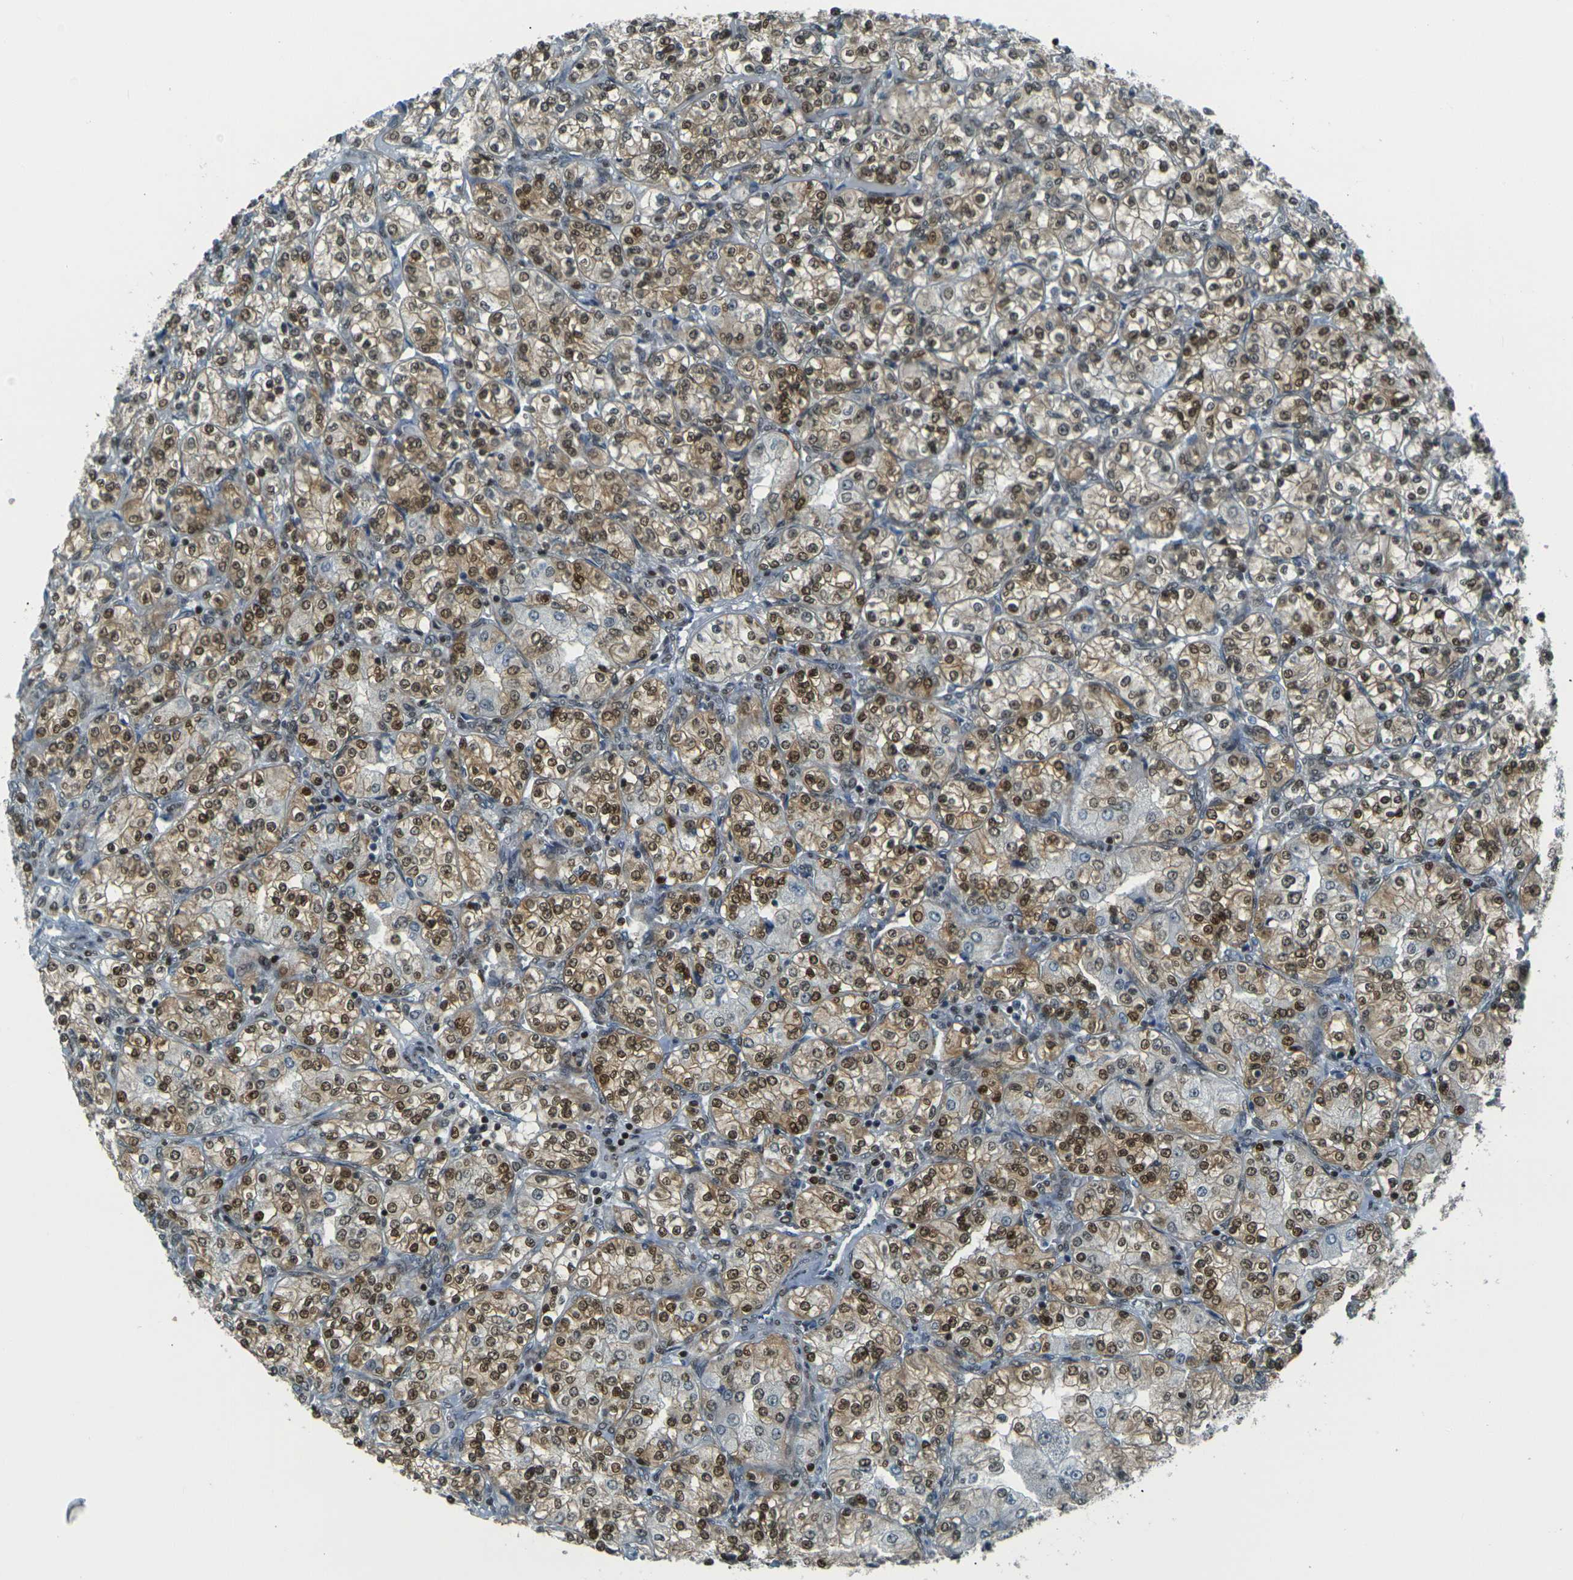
{"staining": {"intensity": "moderate", "quantity": ">75%", "location": "cytoplasmic/membranous,nuclear"}, "tissue": "renal cancer", "cell_type": "Tumor cells", "image_type": "cancer", "snomed": [{"axis": "morphology", "description": "Adenocarcinoma, NOS"}, {"axis": "topography", "description": "Kidney"}], "caption": "Renal cancer (adenocarcinoma) was stained to show a protein in brown. There is medium levels of moderate cytoplasmic/membranous and nuclear expression in about >75% of tumor cells.", "gene": "NHEJ1", "patient": {"sex": "male", "age": 77}}